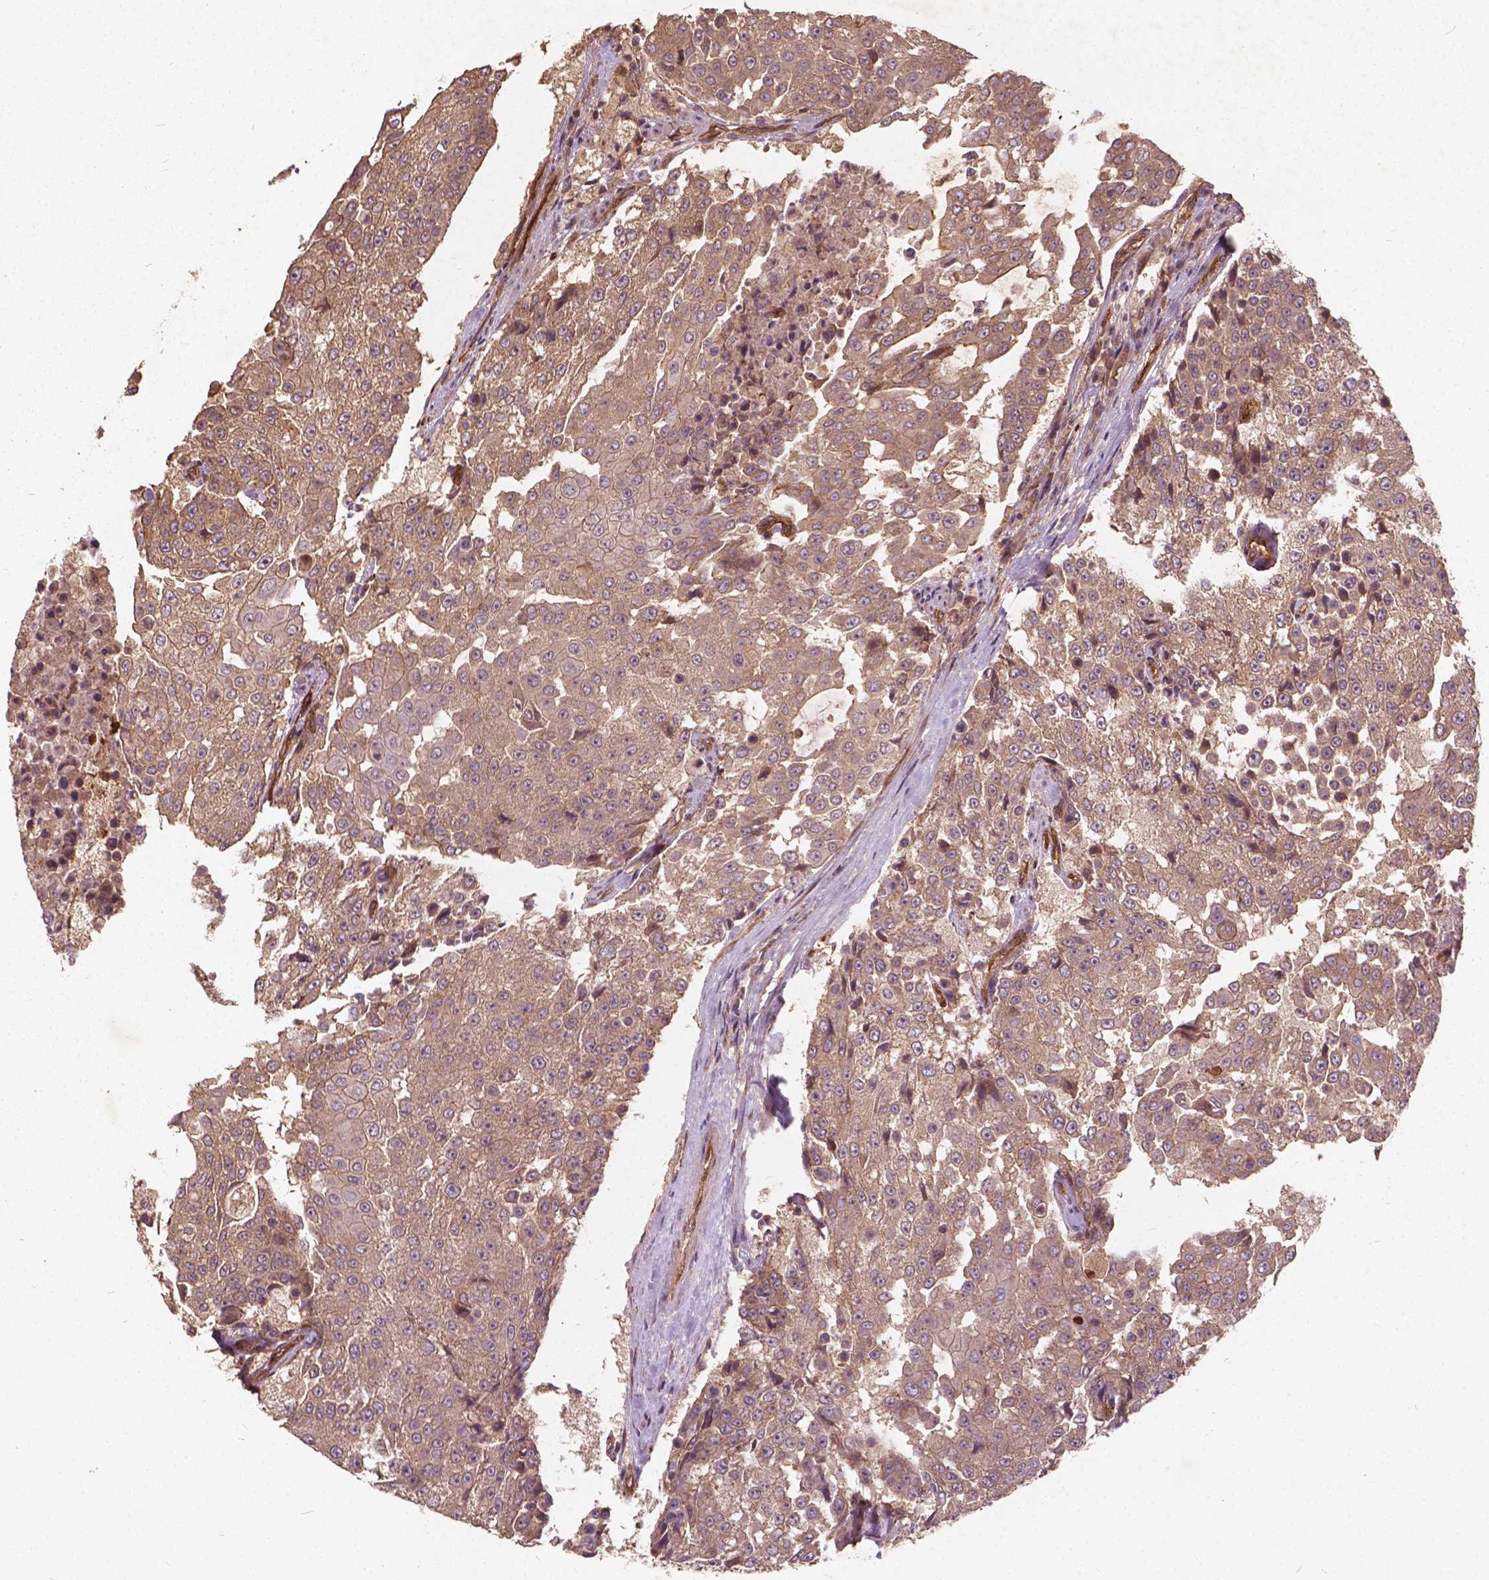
{"staining": {"intensity": "weak", "quantity": ">75%", "location": "cytoplasmic/membranous"}, "tissue": "urothelial cancer", "cell_type": "Tumor cells", "image_type": "cancer", "snomed": [{"axis": "morphology", "description": "Urothelial carcinoma, High grade"}, {"axis": "topography", "description": "Urinary bladder"}], "caption": "Tumor cells reveal low levels of weak cytoplasmic/membranous positivity in about >75% of cells in human urothelial carcinoma (high-grade).", "gene": "UBXN2A", "patient": {"sex": "female", "age": 63}}